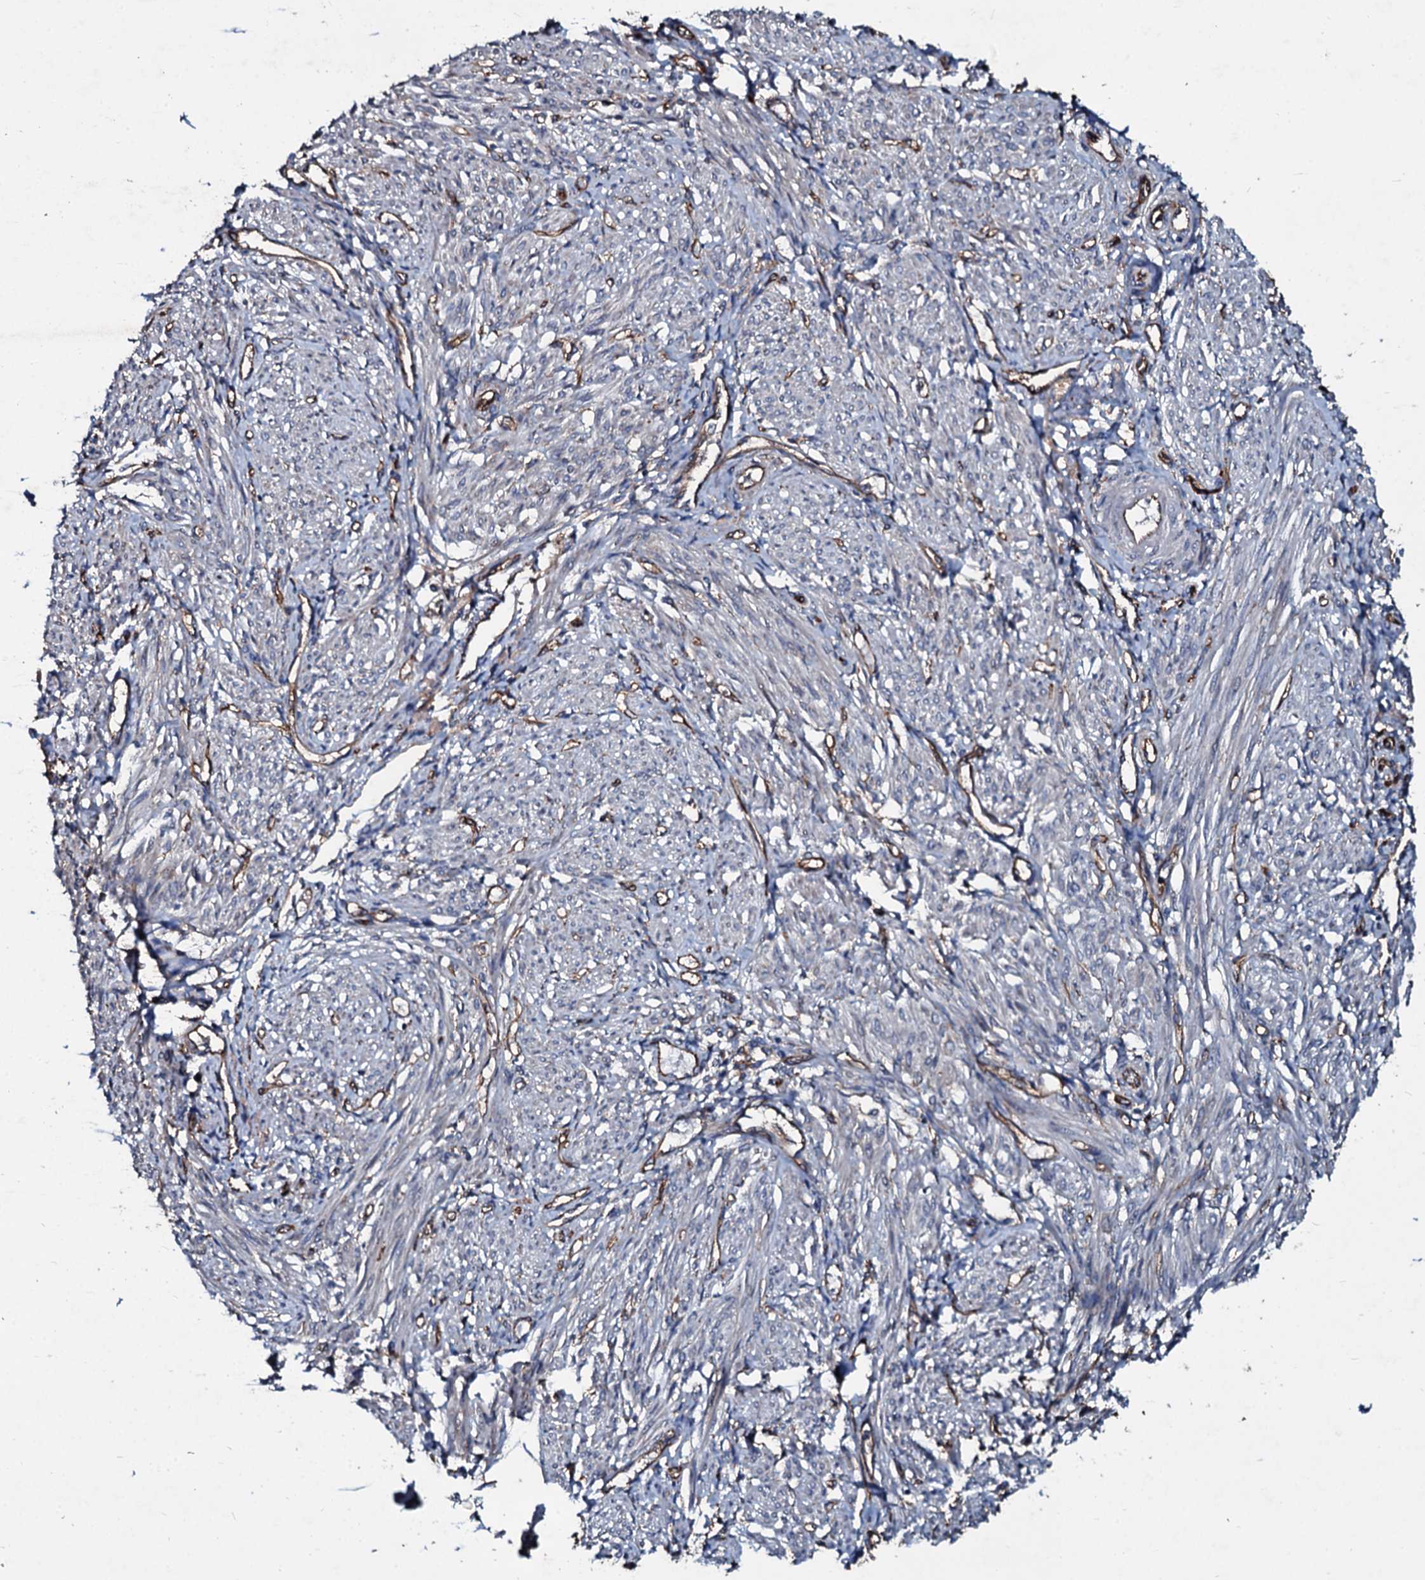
{"staining": {"intensity": "weak", "quantity": "<25%", "location": "cytoplasmic/membranous"}, "tissue": "smooth muscle", "cell_type": "Smooth muscle cells", "image_type": "normal", "snomed": [{"axis": "morphology", "description": "Normal tissue, NOS"}, {"axis": "topography", "description": "Smooth muscle"}], "caption": "Smooth muscle cells show no significant expression in benign smooth muscle. (DAB (3,3'-diaminobenzidine) immunohistochemistry visualized using brightfield microscopy, high magnification).", "gene": "DMAC2", "patient": {"sex": "female", "age": 39}}